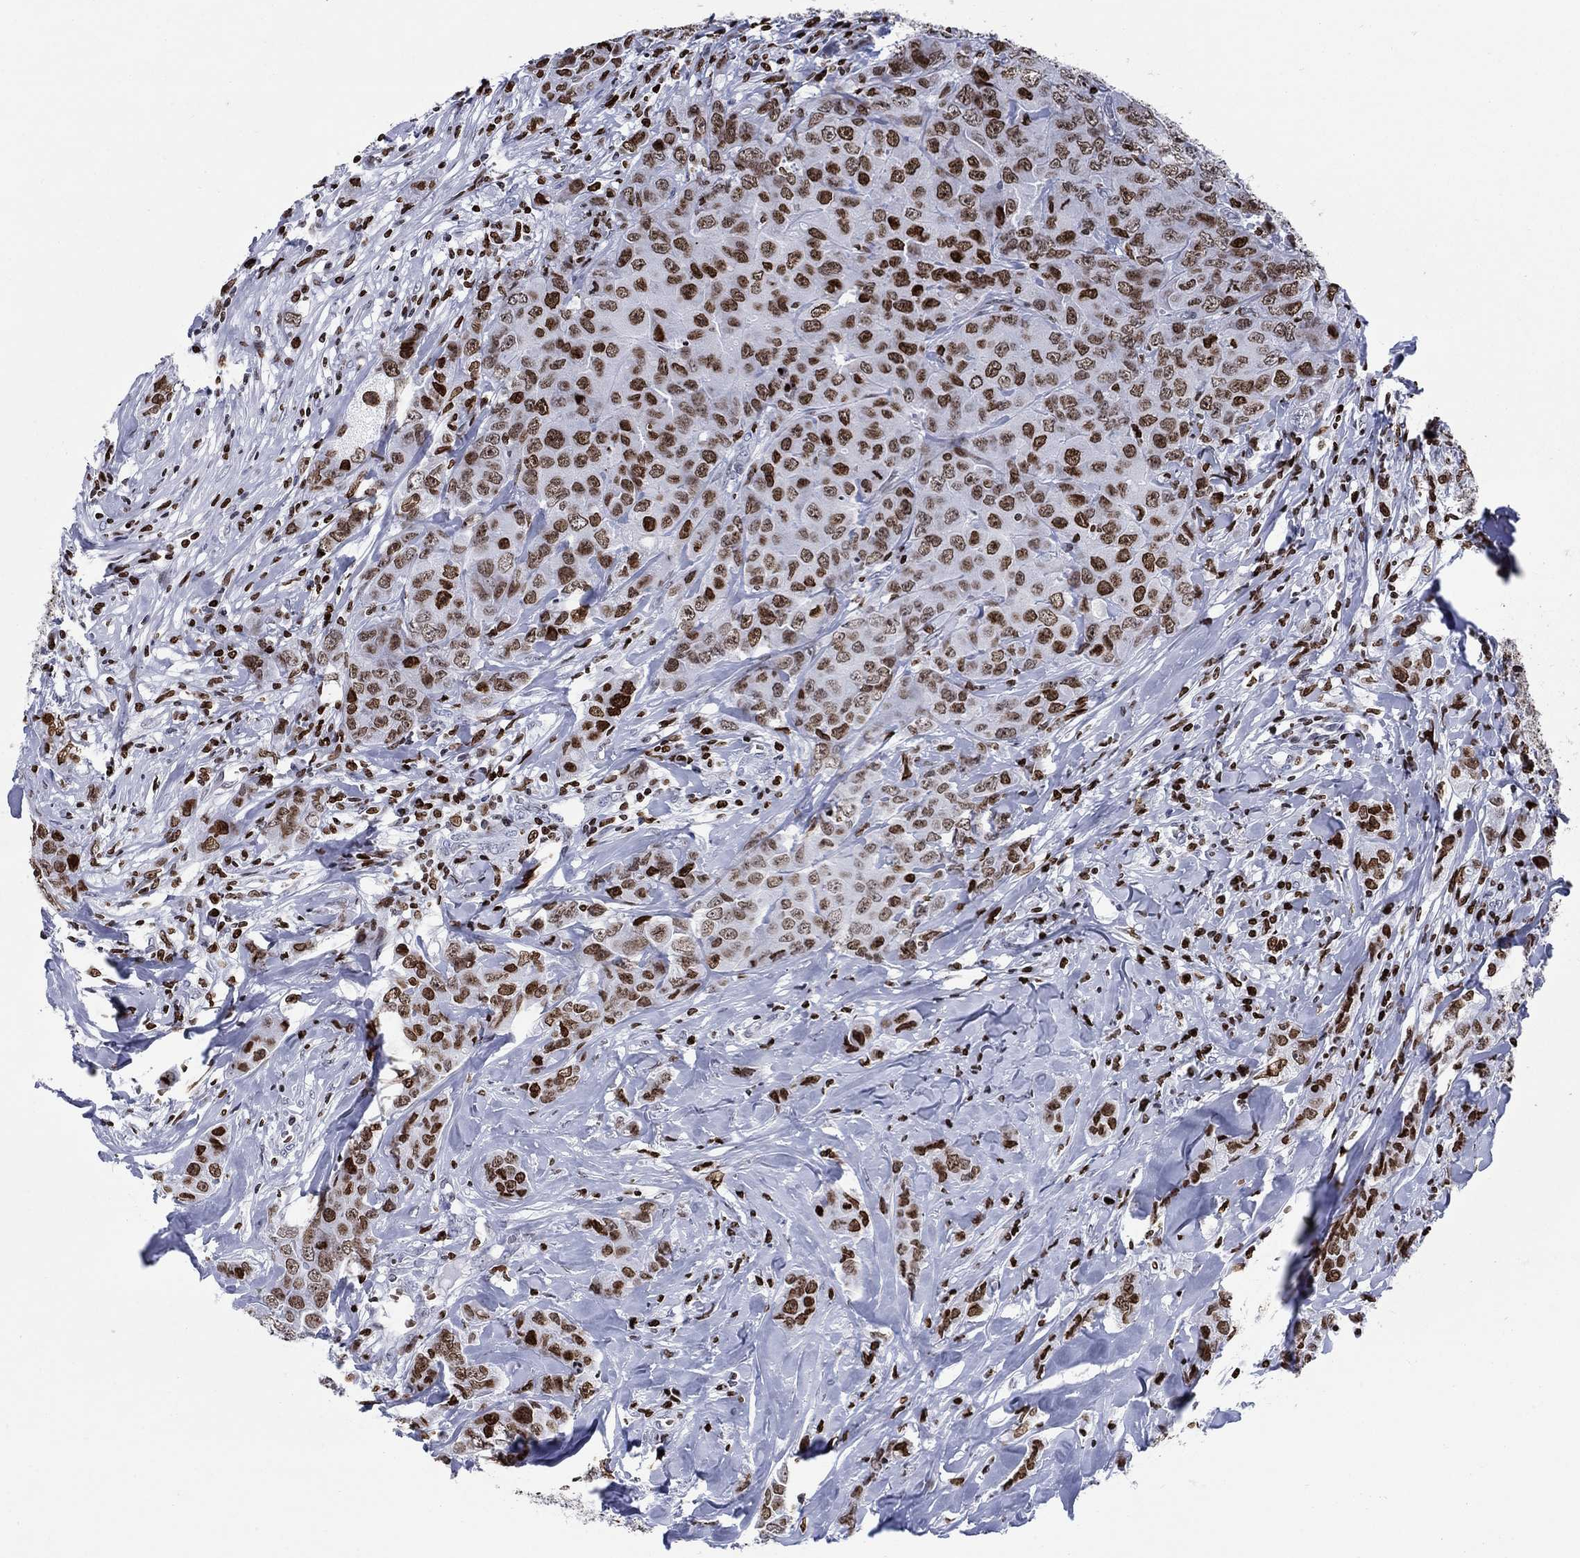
{"staining": {"intensity": "strong", "quantity": "25%-75%", "location": "nuclear"}, "tissue": "breast cancer", "cell_type": "Tumor cells", "image_type": "cancer", "snomed": [{"axis": "morphology", "description": "Duct carcinoma"}, {"axis": "topography", "description": "Breast"}], "caption": "Breast cancer (intraductal carcinoma) stained with DAB (3,3'-diaminobenzidine) immunohistochemistry (IHC) exhibits high levels of strong nuclear staining in approximately 25%-75% of tumor cells.", "gene": "HMGA1", "patient": {"sex": "female", "age": 43}}